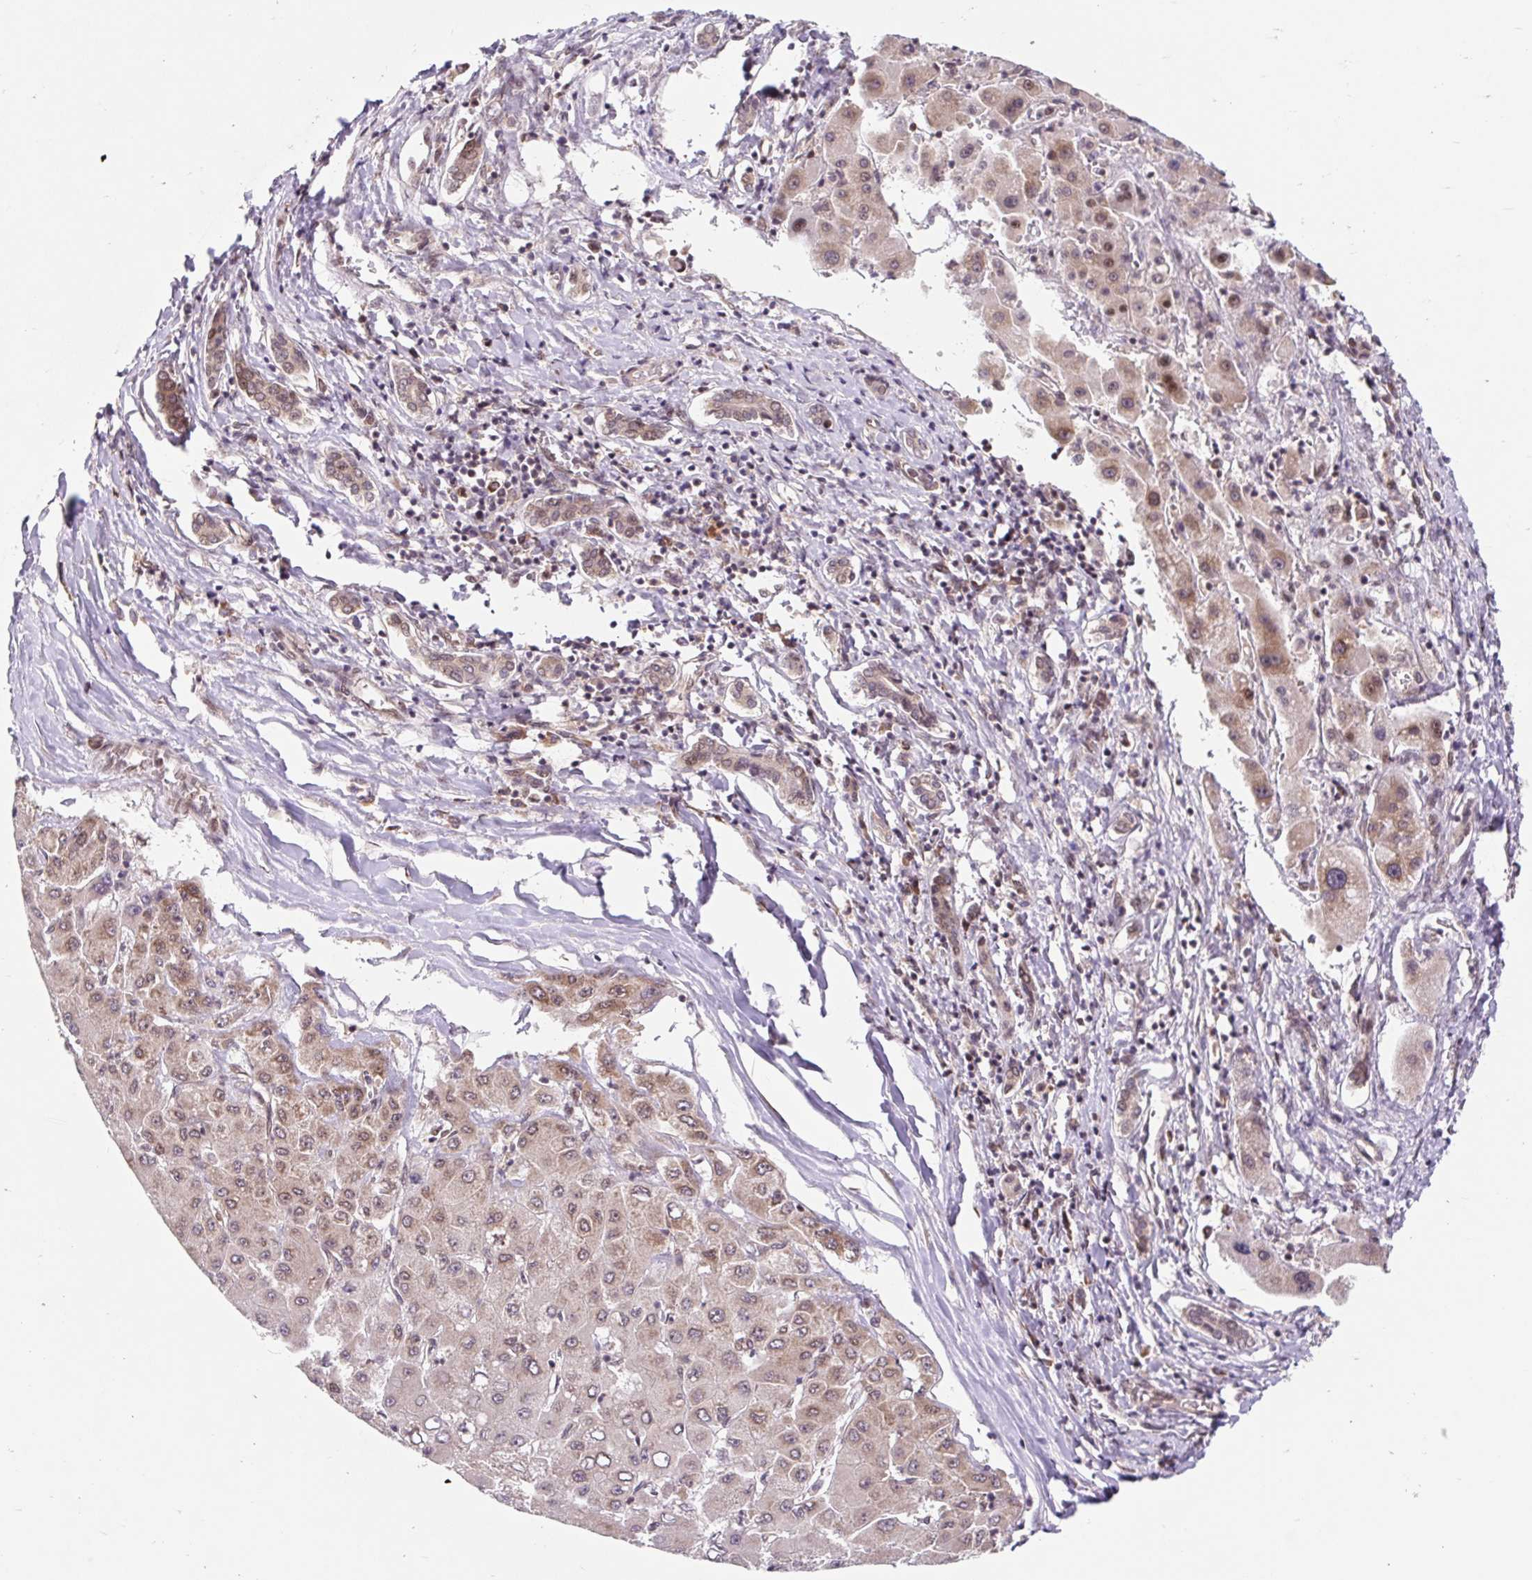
{"staining": {"intensity": "weak", "quantity": ">75%", "location": "nuclear"}, "tissue": "liver cancer", "cell_type": "Tumor cells", "image_type": "cancer", "snomed": [{"axis": "morphology", "description": "Carcinoma, Hepatocellular, NOS"}, {"axis": "topography", "description": "Liver"}], "caption": "Human liver hepatocellular carcinoma stained with a brown dye displays weak nuclear positive staining in approximately >75% of tumor cells.", "gene": "HFE", "patient": {"sex": "male", "age": 40}}